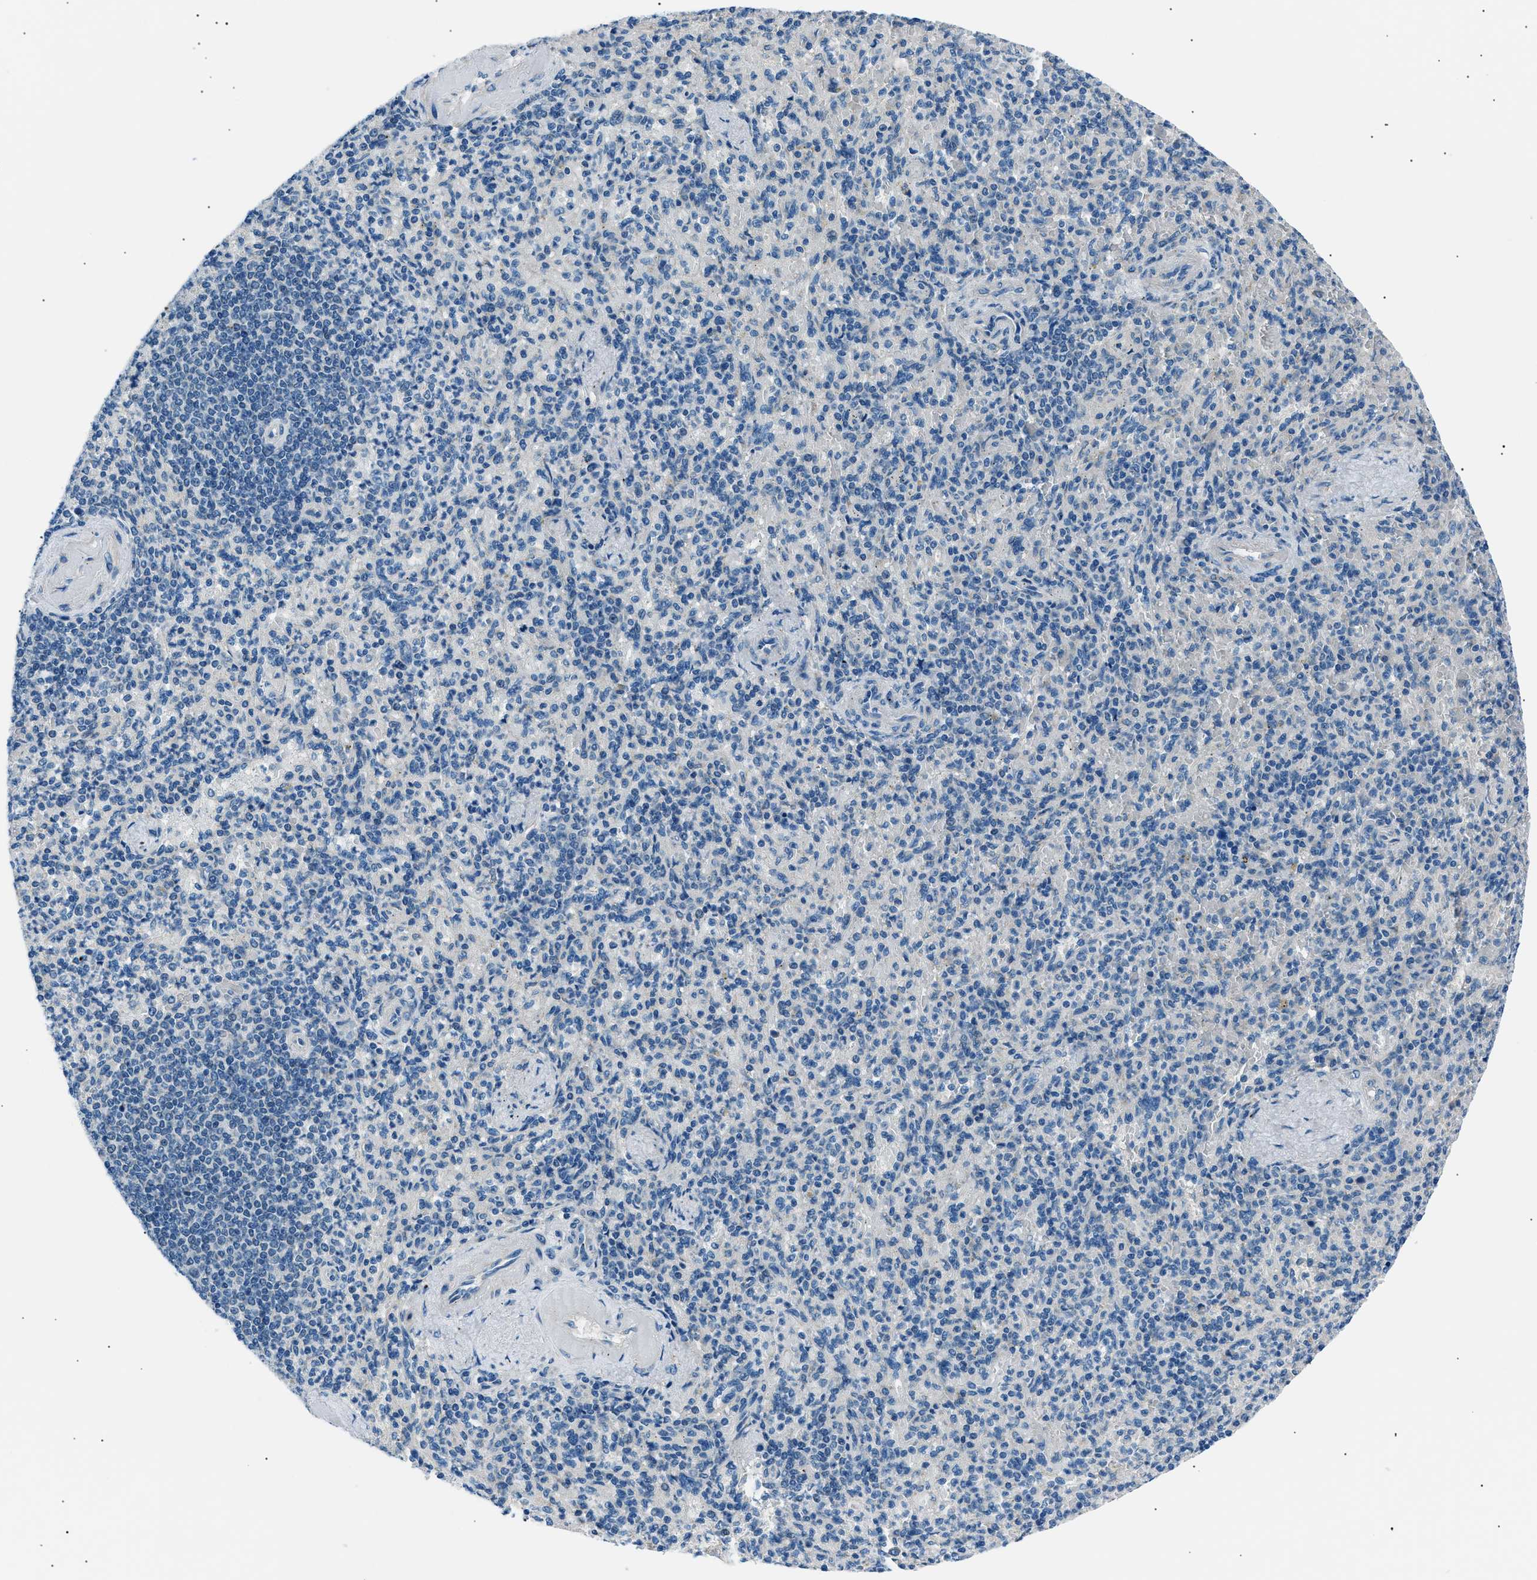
{"staining": {"intensity": "negative", "quantity": "none", "location": "none"}, "tissue": "spleen", "cell_type": "Cells in red pulp", "image_type": "normal", "snomed": [{"axis": "morphology", "description": "Normal tissue, NOS"}, {"axis": "topography", "description": "Spleen"}], "caption": "This is a image of IHC staining of normal spleen, which shows no positivity in cells in red pulp. (IHC, brightfield microscopy, high magnification).", "gene": "LRRC37B", "patient": {"sex": "female", "age": 74}}